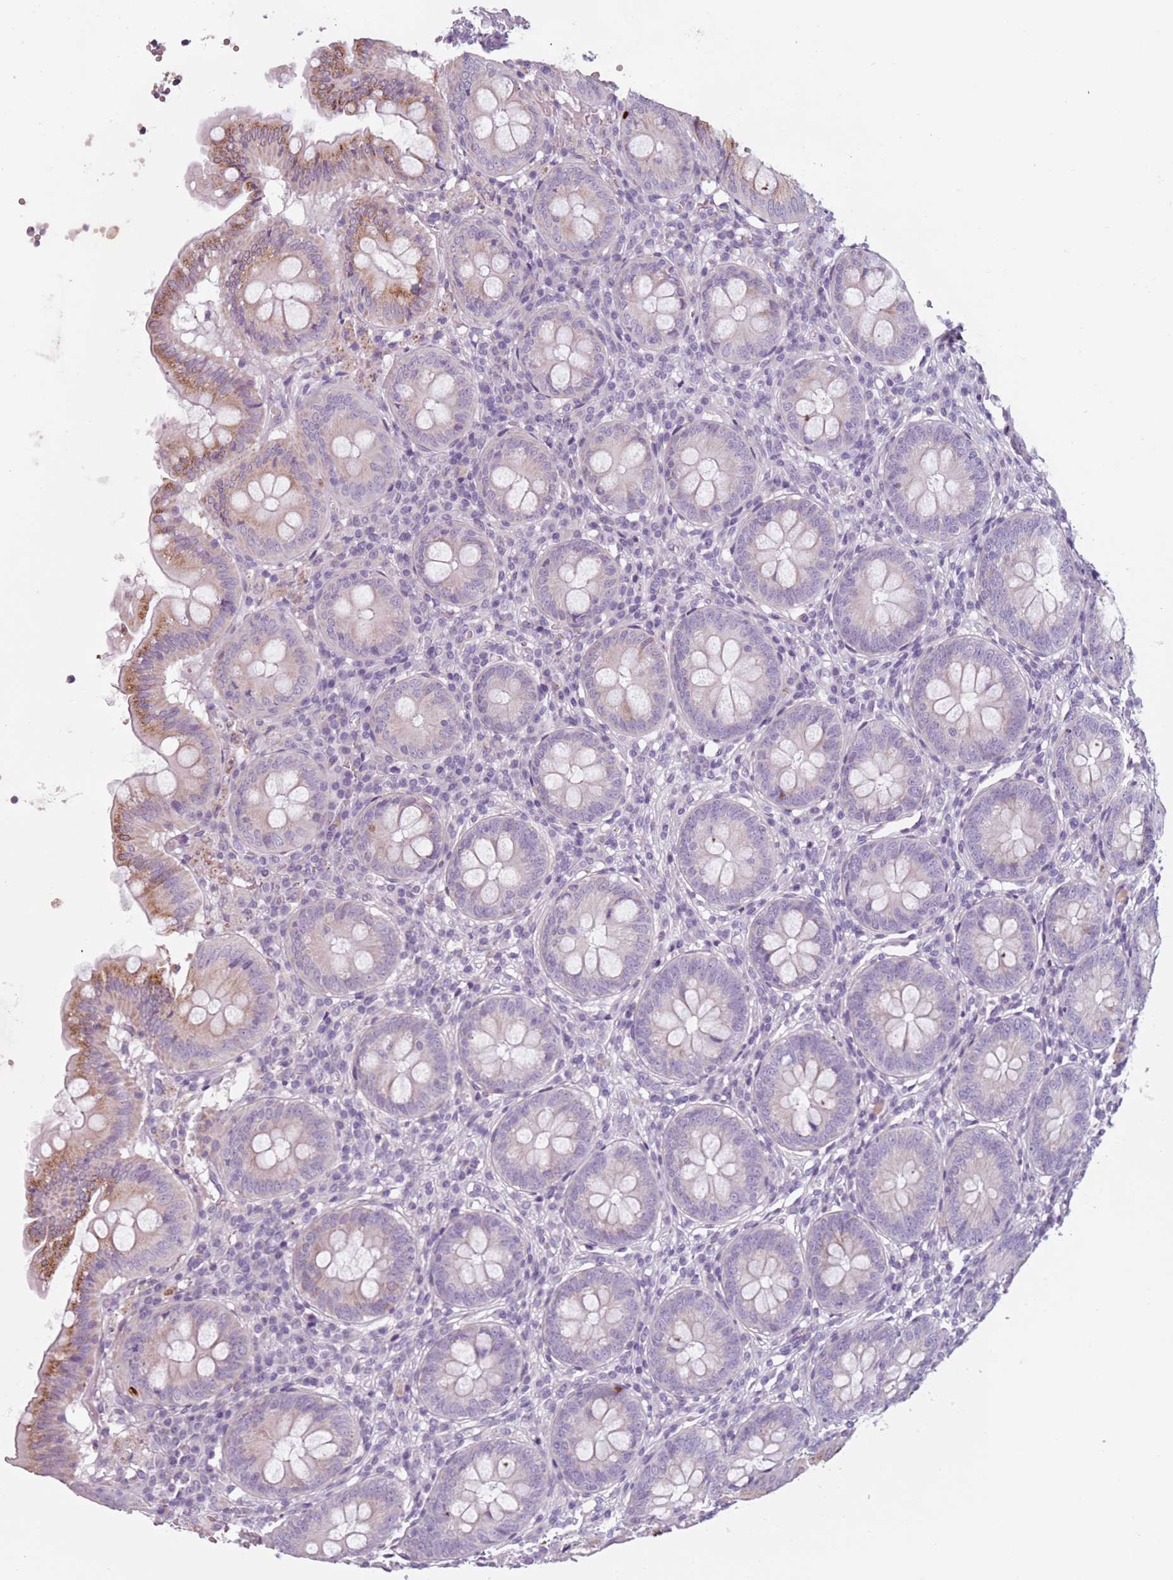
{"staining": {"intensity": "moderate", "quantity": "<25%", "location": "cytoplasmic/membranous"}, "tissue": "appendix", "cell_type": "Glandular cells", "image_type": "normal", "snomed": [{"axis": "morphology", "description": "Normal tissue, NOS"}, {"axis": "topography", "description": "Appendix"}], "caption": "IHC staining of normal appendix, which reveals low levels of moderate cytoplasmic/membranous expression in approximately <25% of glandular cells indicating moderate cytoplasmic/membranous protein positivity. The staining was performed using DAB (brown) for protein detection and nuclei were counterstained in hematoxylin (blue).", "gene": "MEGF8", "patient": {"sex": "female", "age": 54}}